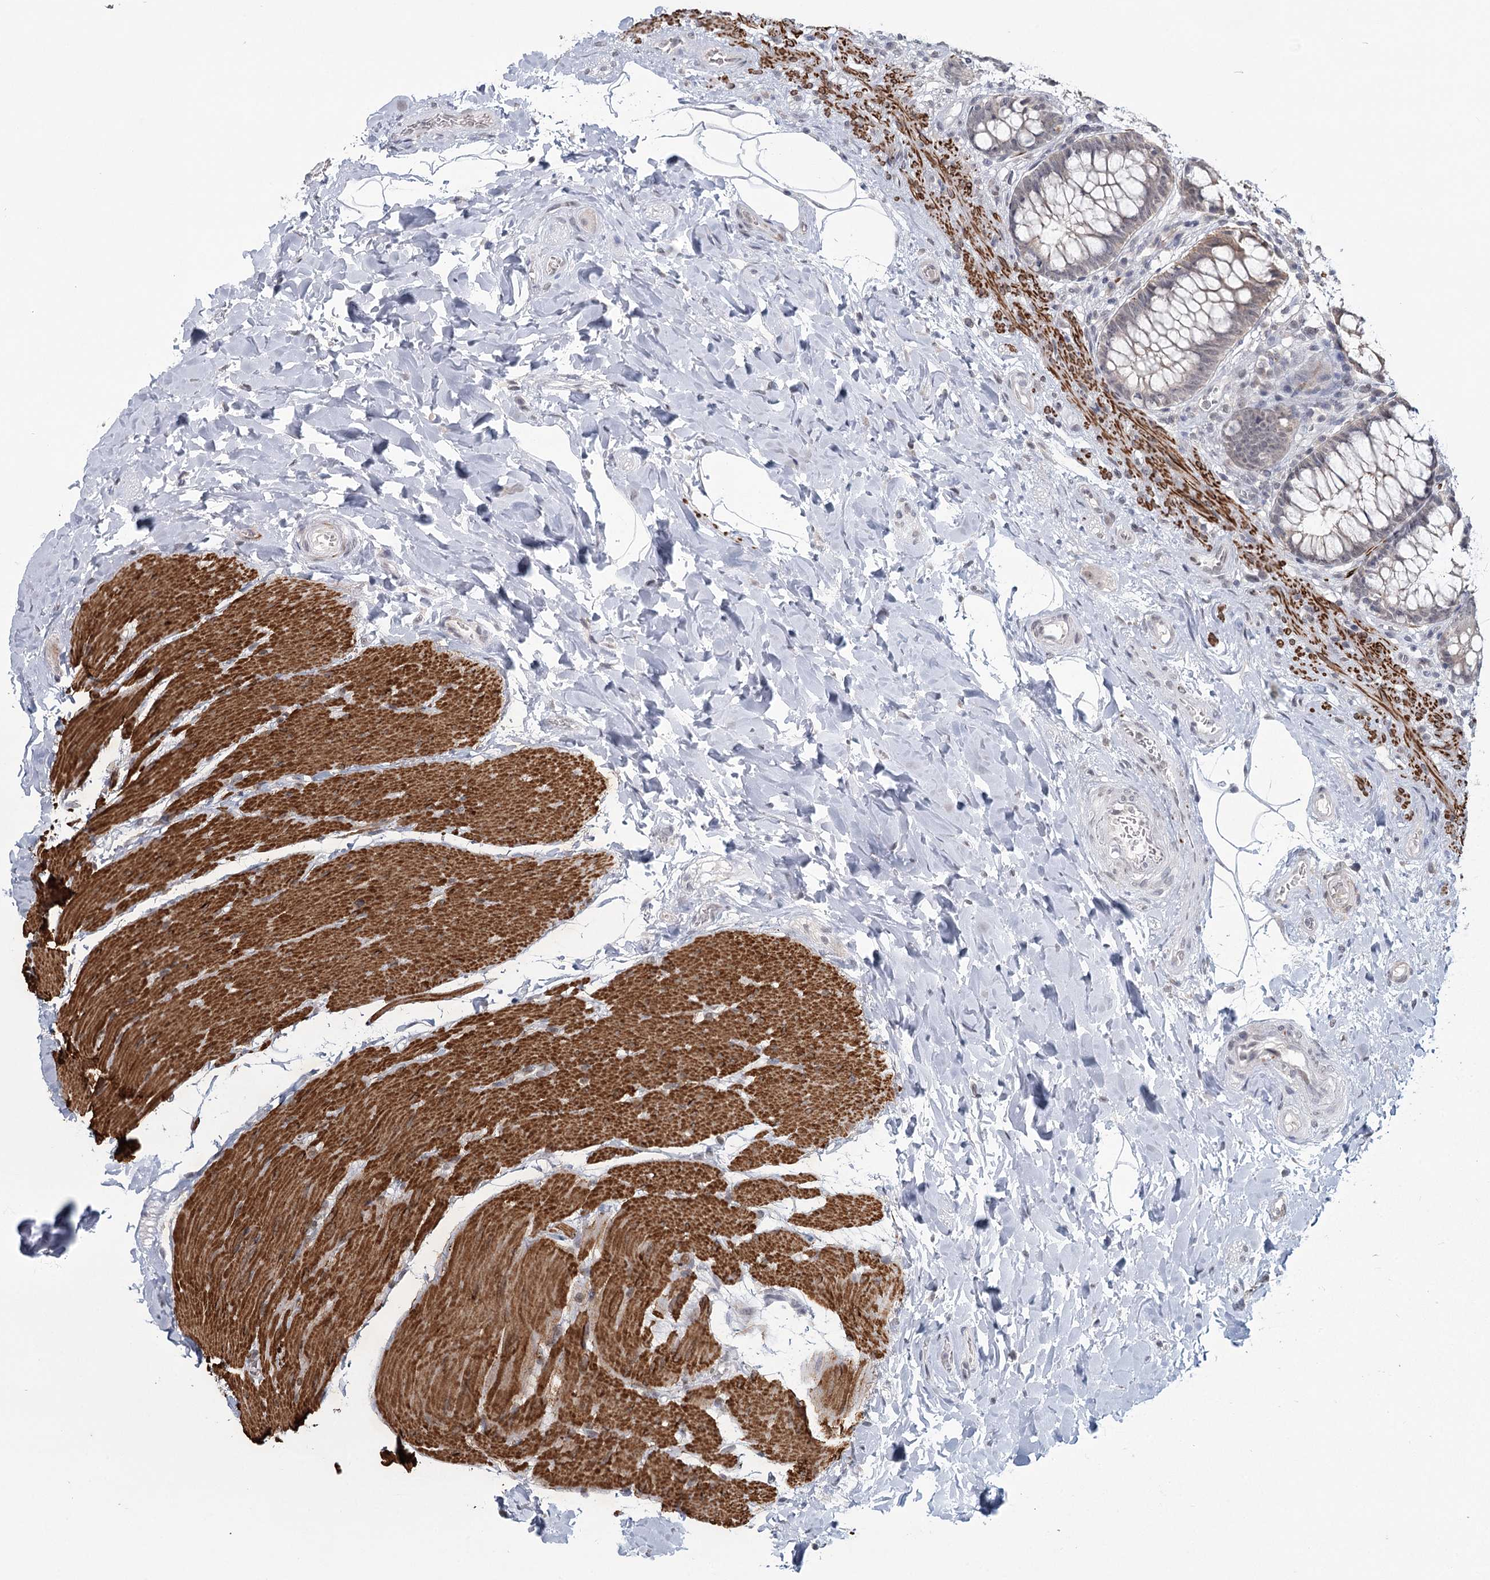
{"staining": {"intensity": "moderate", "quantity": "25%-75%", "location": "cytoplasmic/membranous"}, "tissue": "rectum", "cell_type": "Glandular cells", "image_type": "normal", "snomed": [{"axis": "morphology", "description": "Normal tissue, NOS"}, {"axis": "topography", "description": "Rectum"}], "caption": "Immunohistochemical staining of benign human rectum shows medium levels of moderate cytoplasmic/membranous positivity in approximately 25%-75% of glandular cells. (DAB = brown stain, brightfield microscopy at high magnification).", "gene": "TMEM70", "patient": {"sex": "male", "age": 64}}